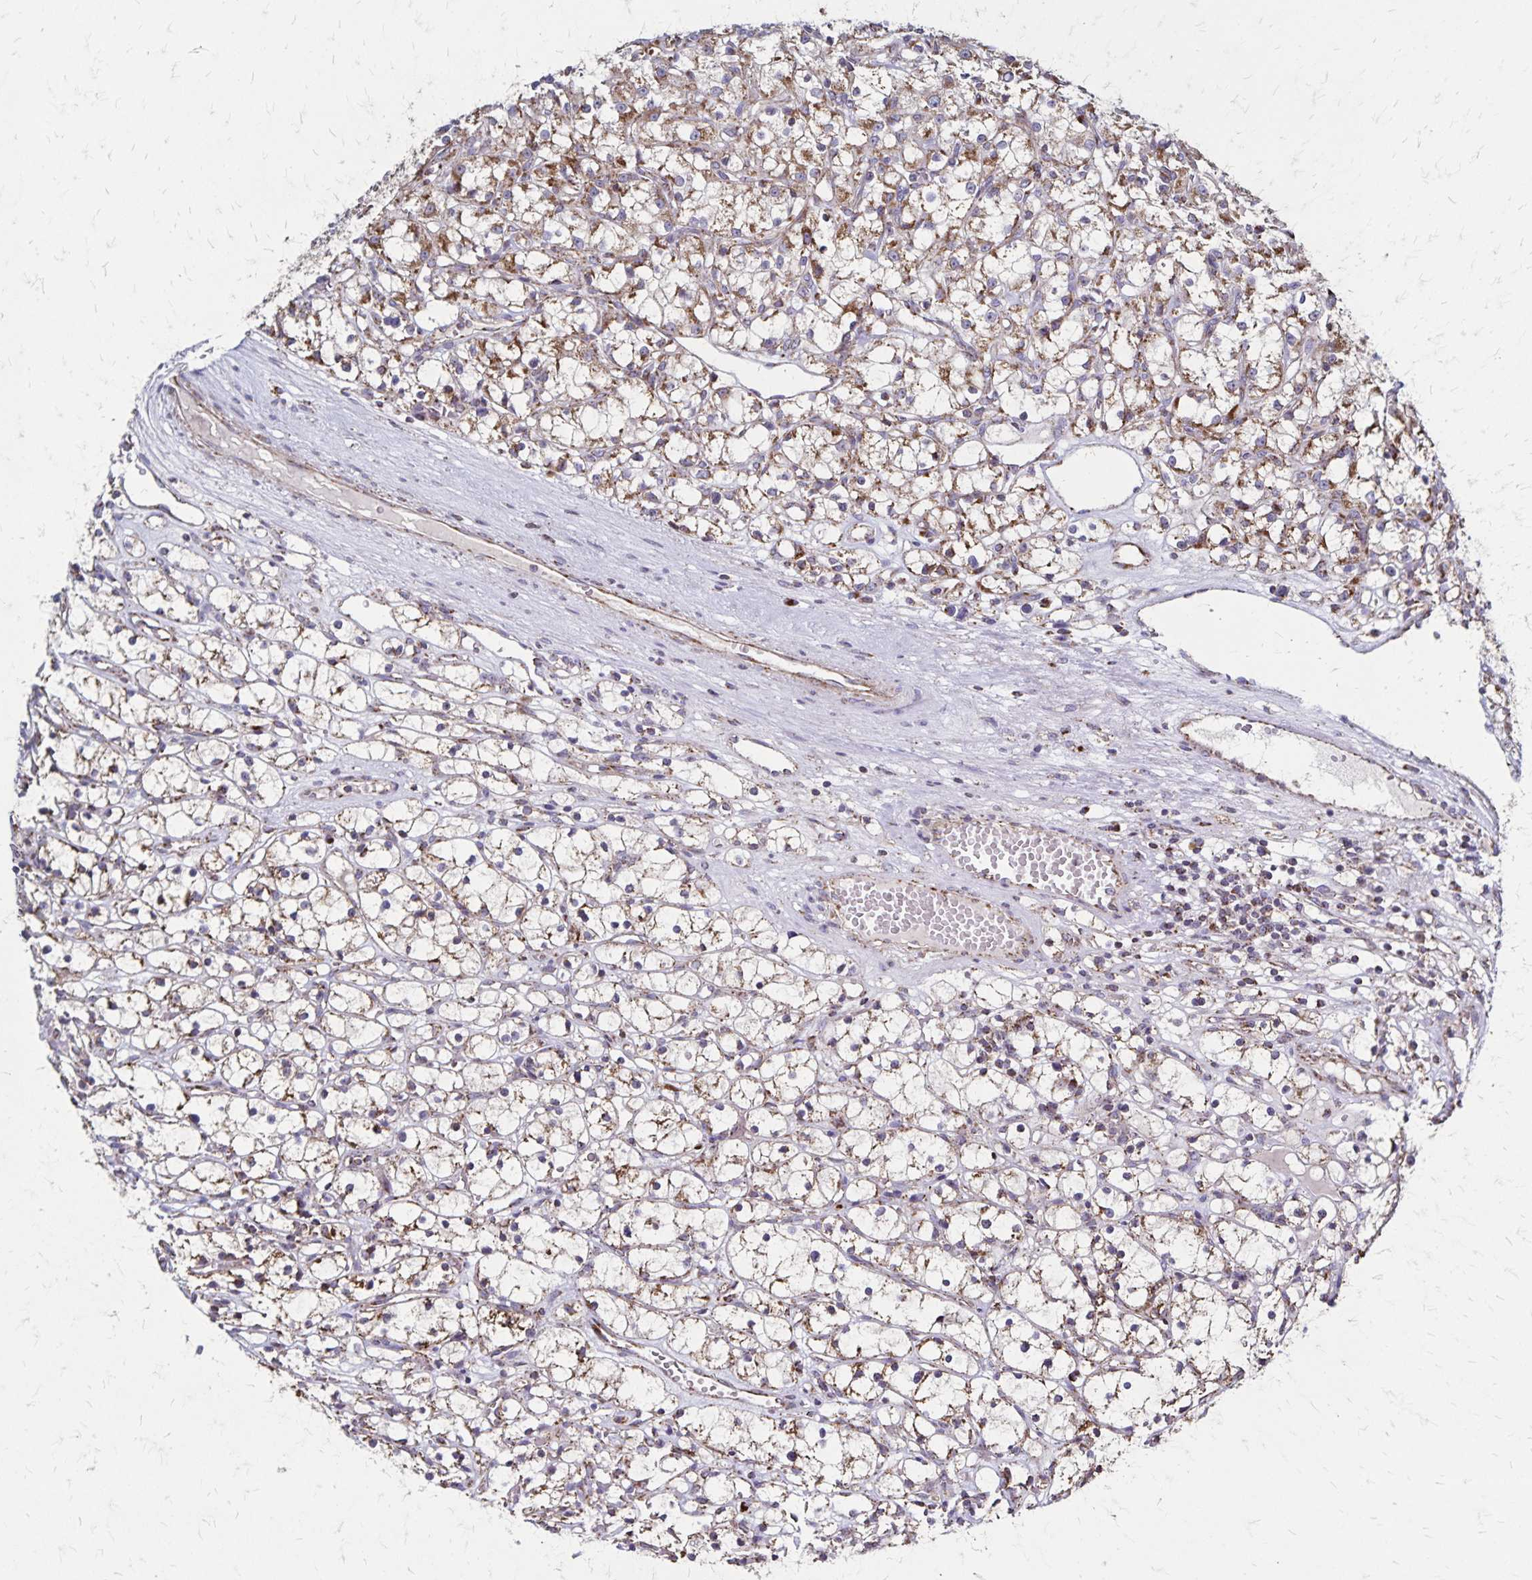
{"staining": {"intensity": "moderate", "quantity": "<25%", "location": "cytoplasmic/membranous"}, "tissue": "renal cancer", "cell_type": "Tumor cells", "image_type": "cancer", "snomed": [{"axis": "morphology", "description": "Adenocarcinoma, NOS"}, {"axis": "topography", "description": "Kidney"}], "caption": "An image of human renal cancer (adenocarcinoma) stained for a protein reveals moderate cytoplasmic/membranous brown staining in tumor cells.", "gene": "NFS1", "patient": {"sex": "female", "age": 59}}